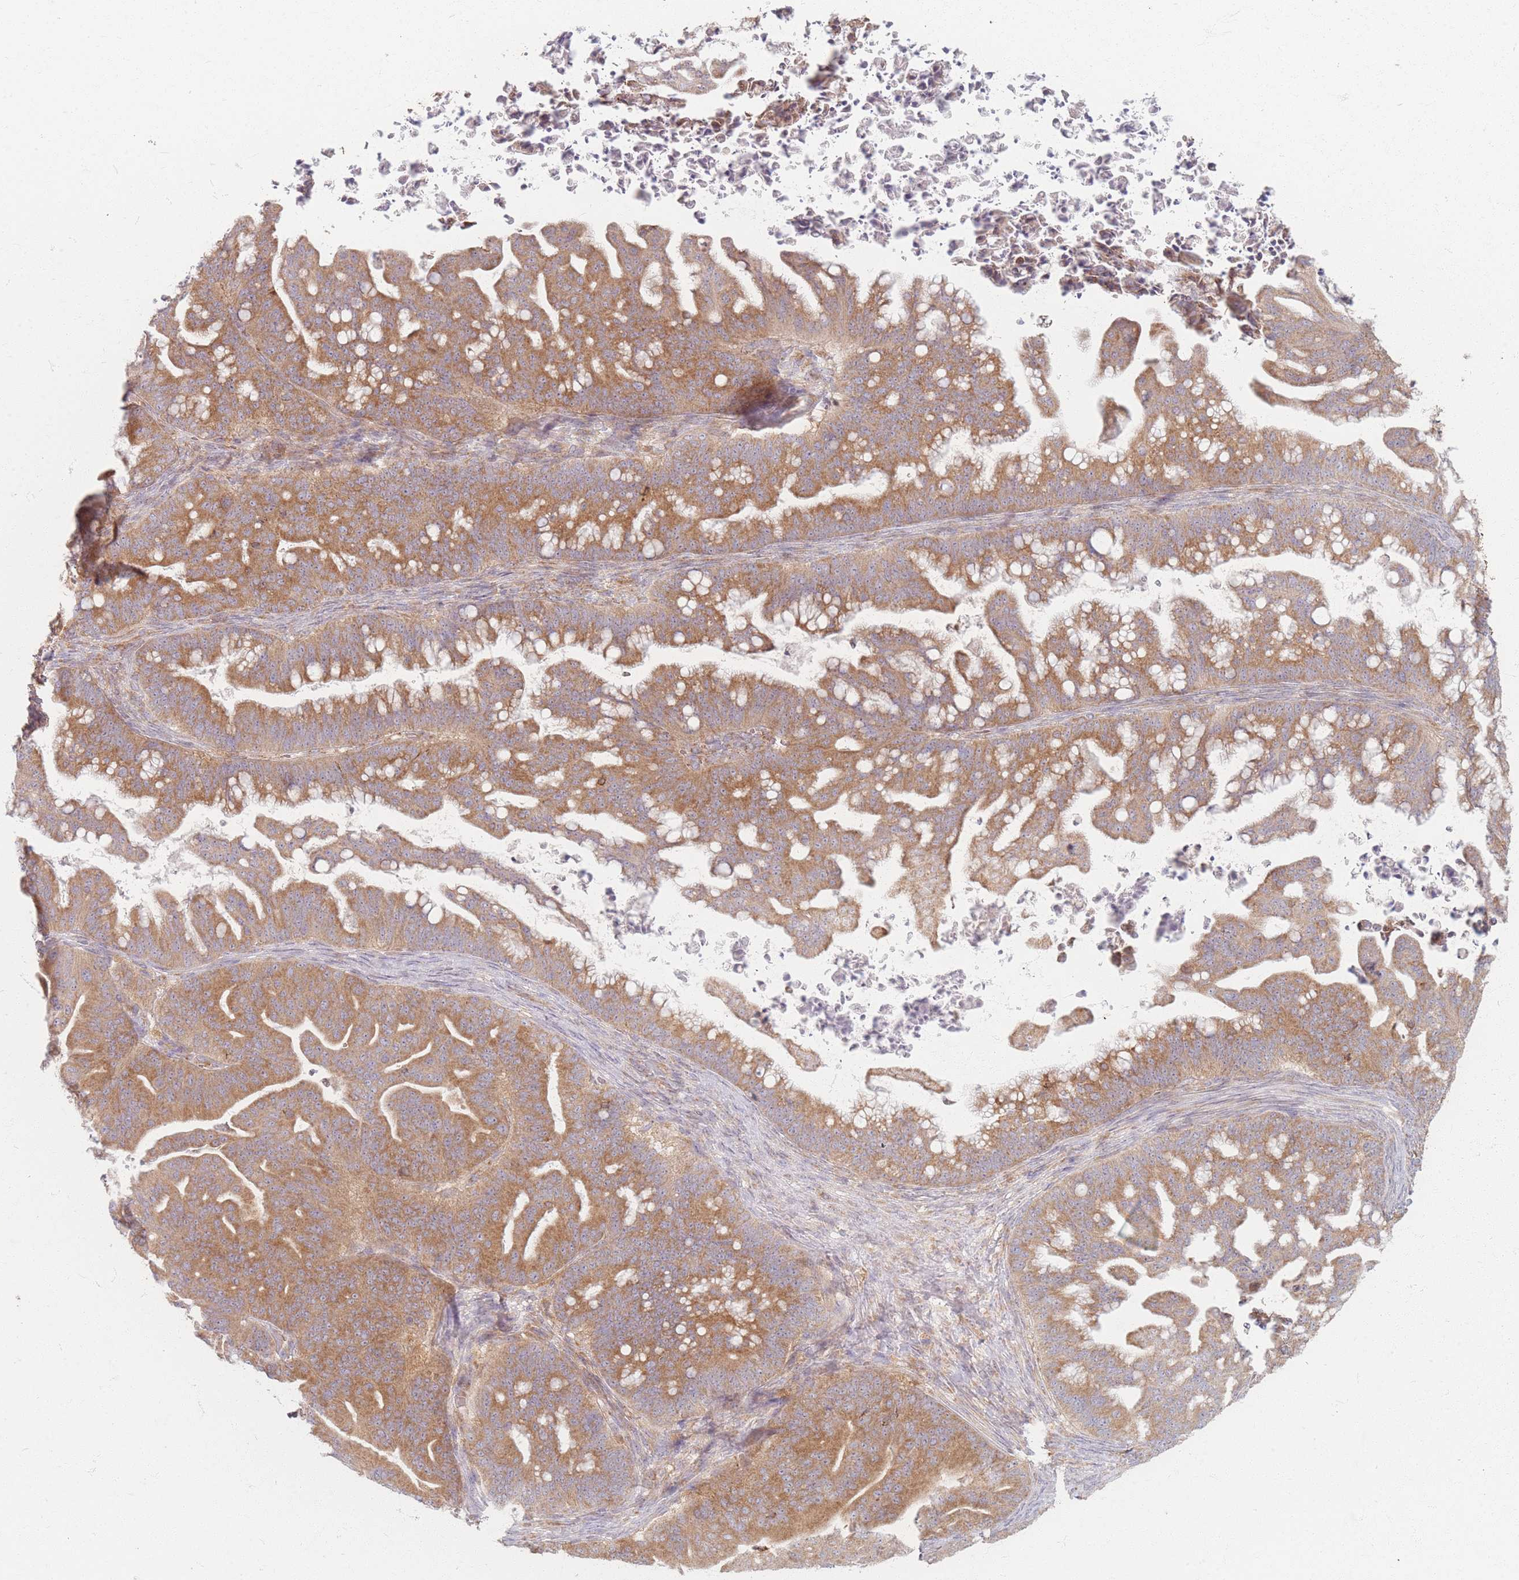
{"staining": {"intensity": "moderate", "quantity": ">75%", "location": "cytoplasmic/membranous"}, "tissue": "ovarian cancer", "cell_type": "Tumor cells", "image_type": "cancer", "snomed": [{"axis": "morphology", "description": "Cystadenocarcinoma, mucinous, NOS"}, {"axis": "topography", "description": "Ovary"}], "caption": "Tumor cells exhibit medium levels of moderate cytoplasmic/membranous expression in approximately >75% of cells in mucinous cystadenocarcinoma (ovarian).", "gene": "SMIM14", "patient": {"sex": "female", "age": 67}}